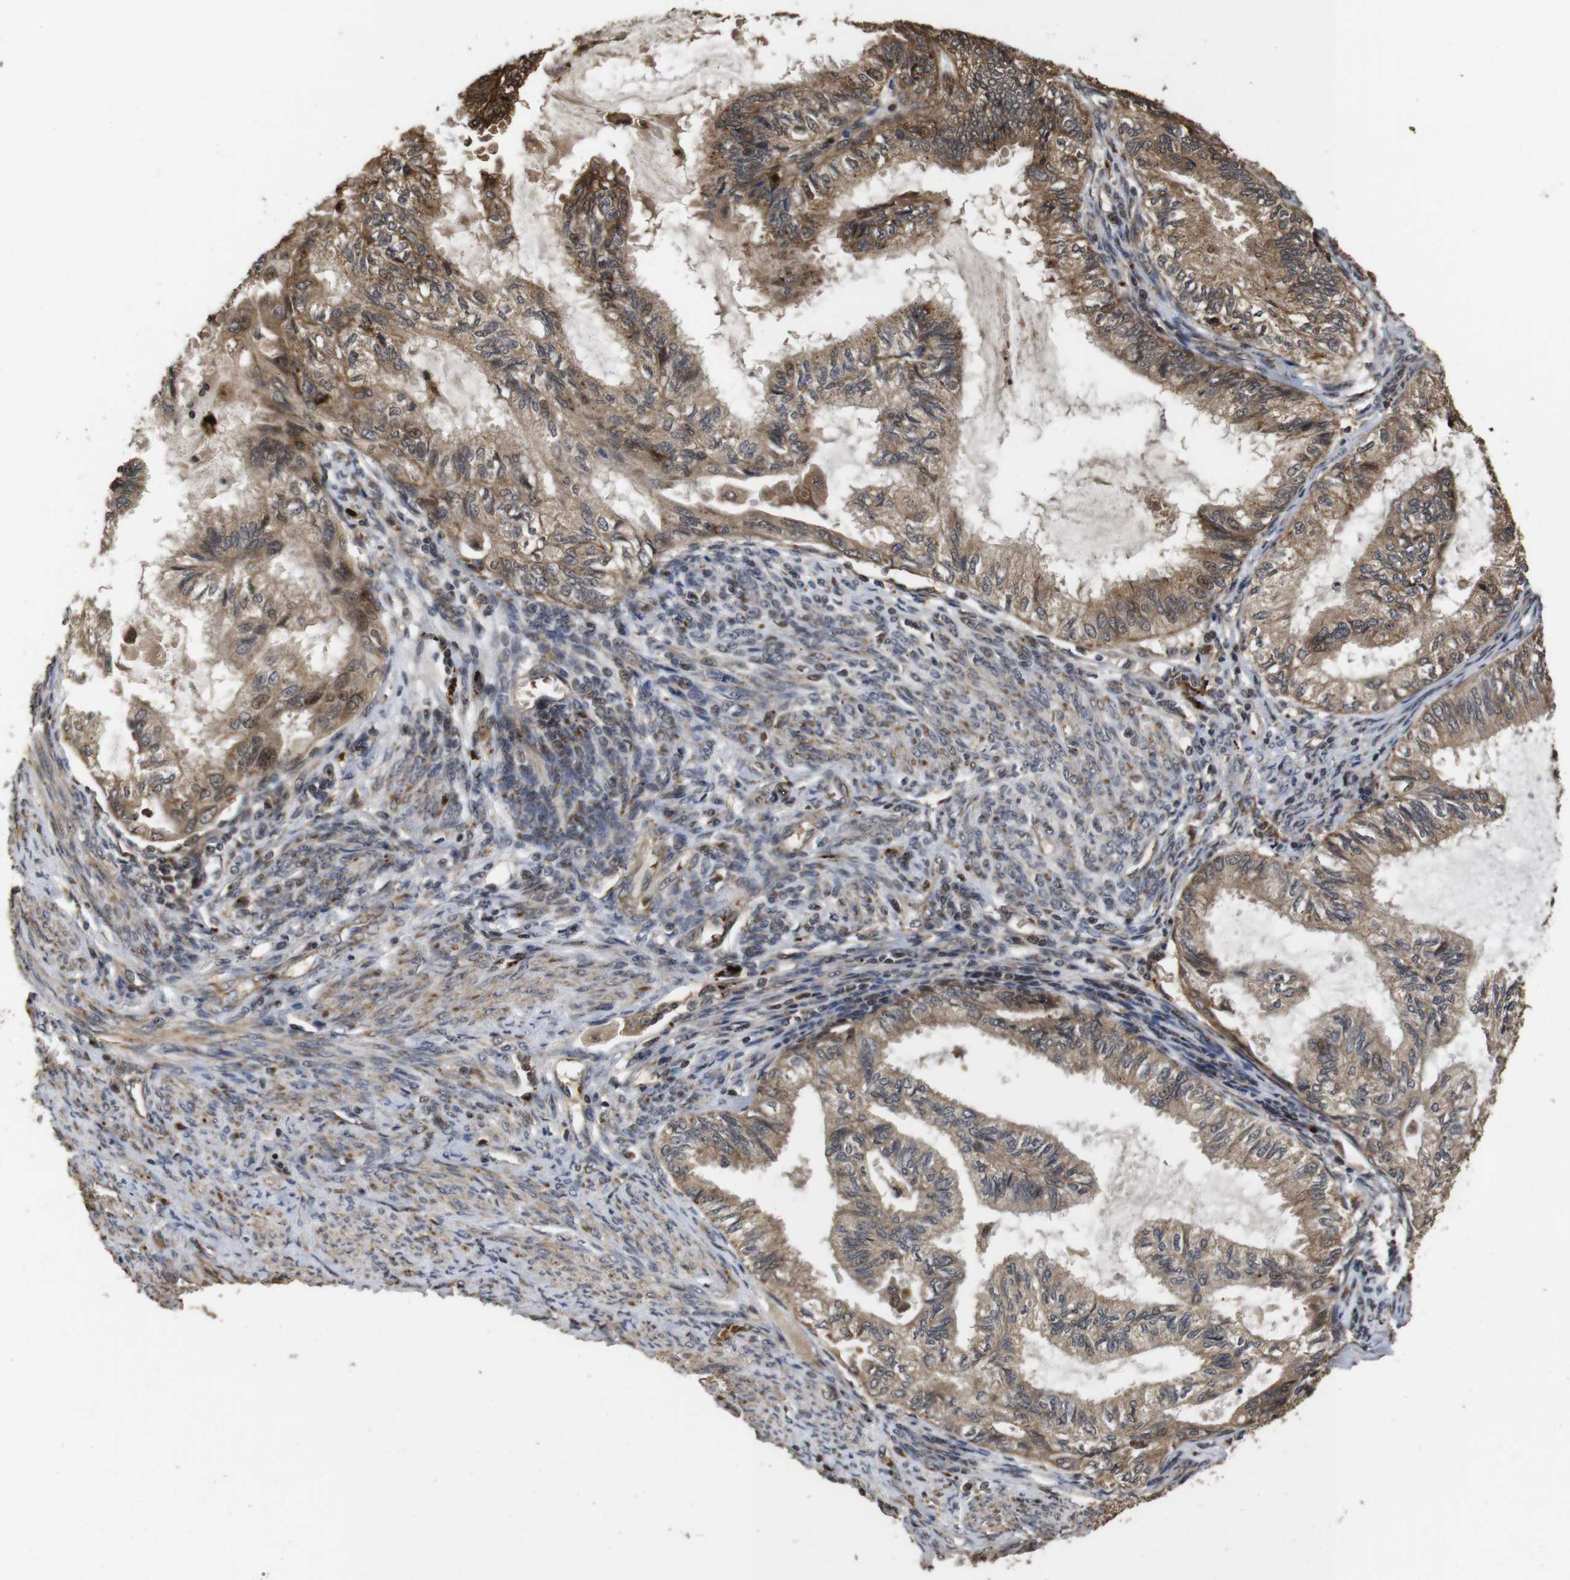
{"staining": {"intensity": "strong", "quantity": ">75%", "location": "cytoplasmic/membranous"}, "tissue": "cervical cancer", "cell_type": "Tumor cells", "image_type": "cancer", "snomed": [{"axis": "morphology", "description": "Normal tissue, NOS"}, {"axis": "morphology", "description": "Adenocarcinoma, NOS"}, {"axis": "topography", "description": "Cervix"}, {"axis": "topography", "description": "Endometrium"}], "caption": "The immunohistochemical stain labels strong cytoplasmic/membranous positivity in tumor cells of cervical cancer tissue.", "gene": "PTPN14", "patient": {"sex": "female", "age": 86}}